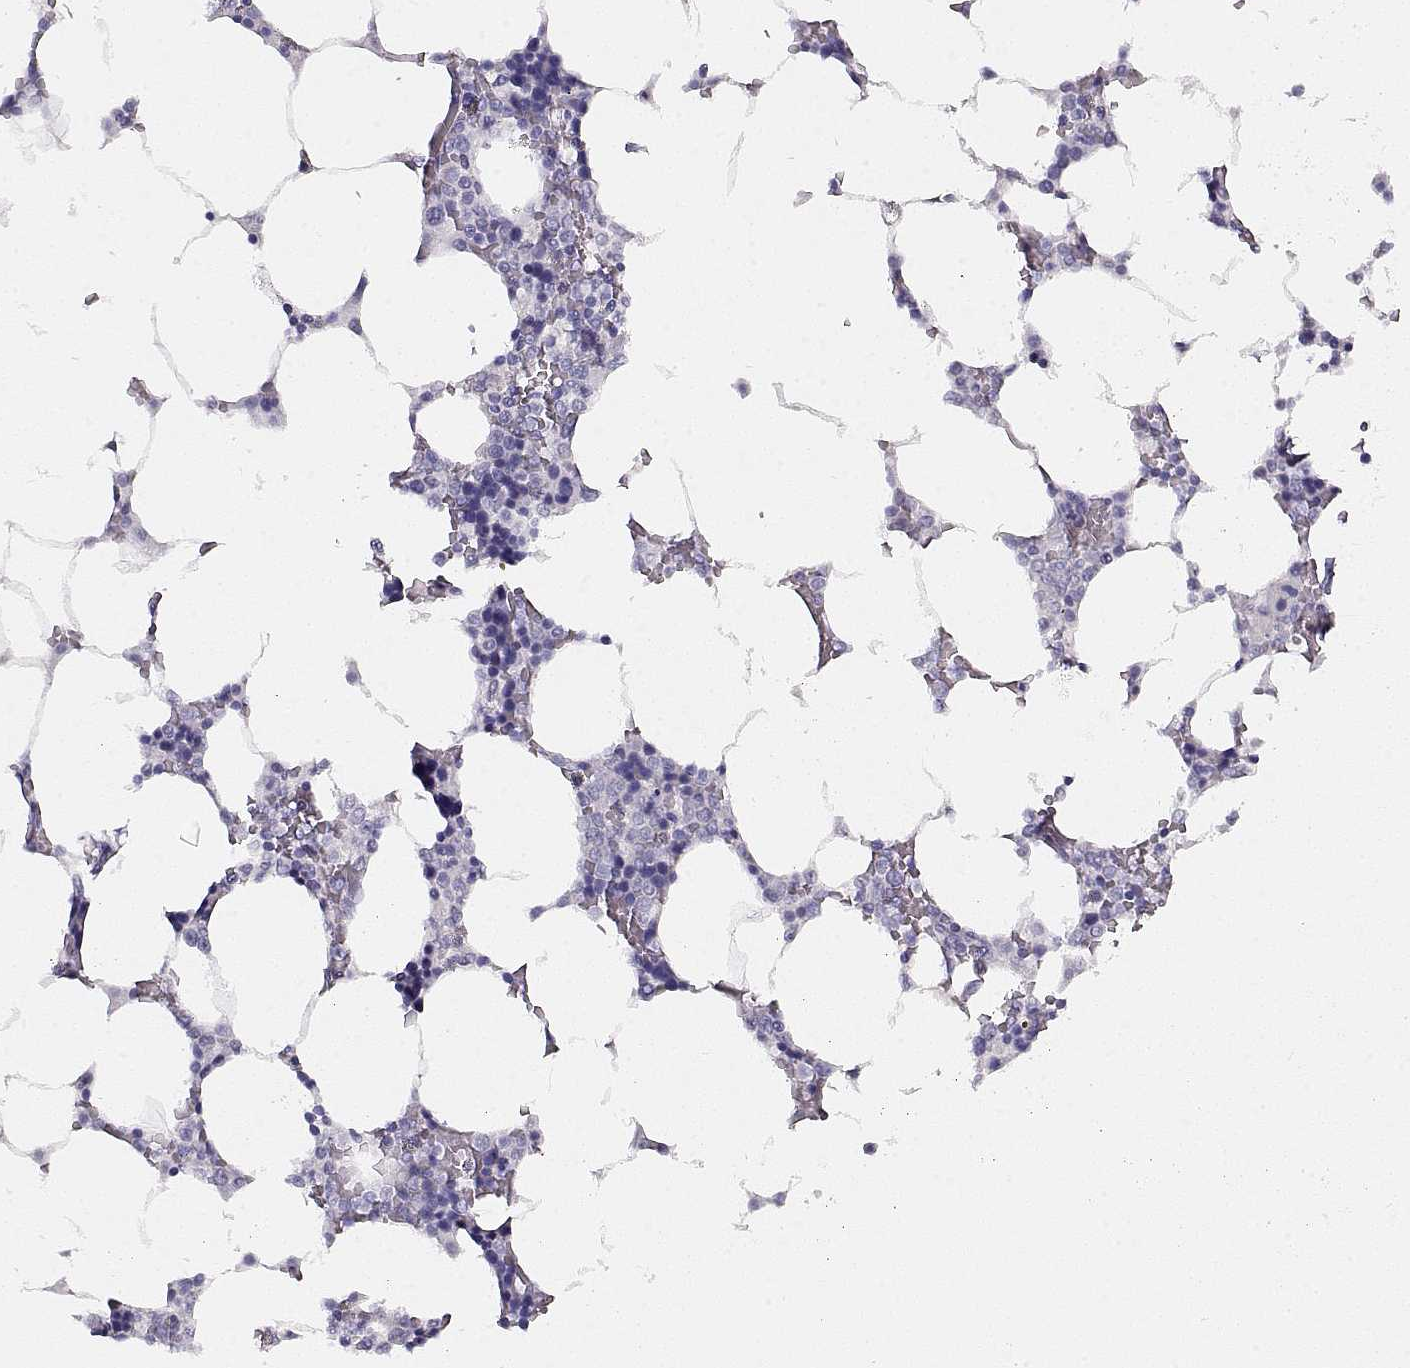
{"staining": {"intensity": "negative", "quantity": "none", "location": "none"}, "tissue": "bone marrow", "cell_type": "Hematopoietic cells", "image_type": "normal", "snomed": [{"axis": "morphology", "description": "Normal tissue, NOS"}, {"axis": "topography", "description": "Bone marrow"}], "caption": "The micrograph shows no significant staining in hematopoietic cells of bone marrow.", "gene": "ACTN2", "patient": {"sex": "female", "age": 52}}